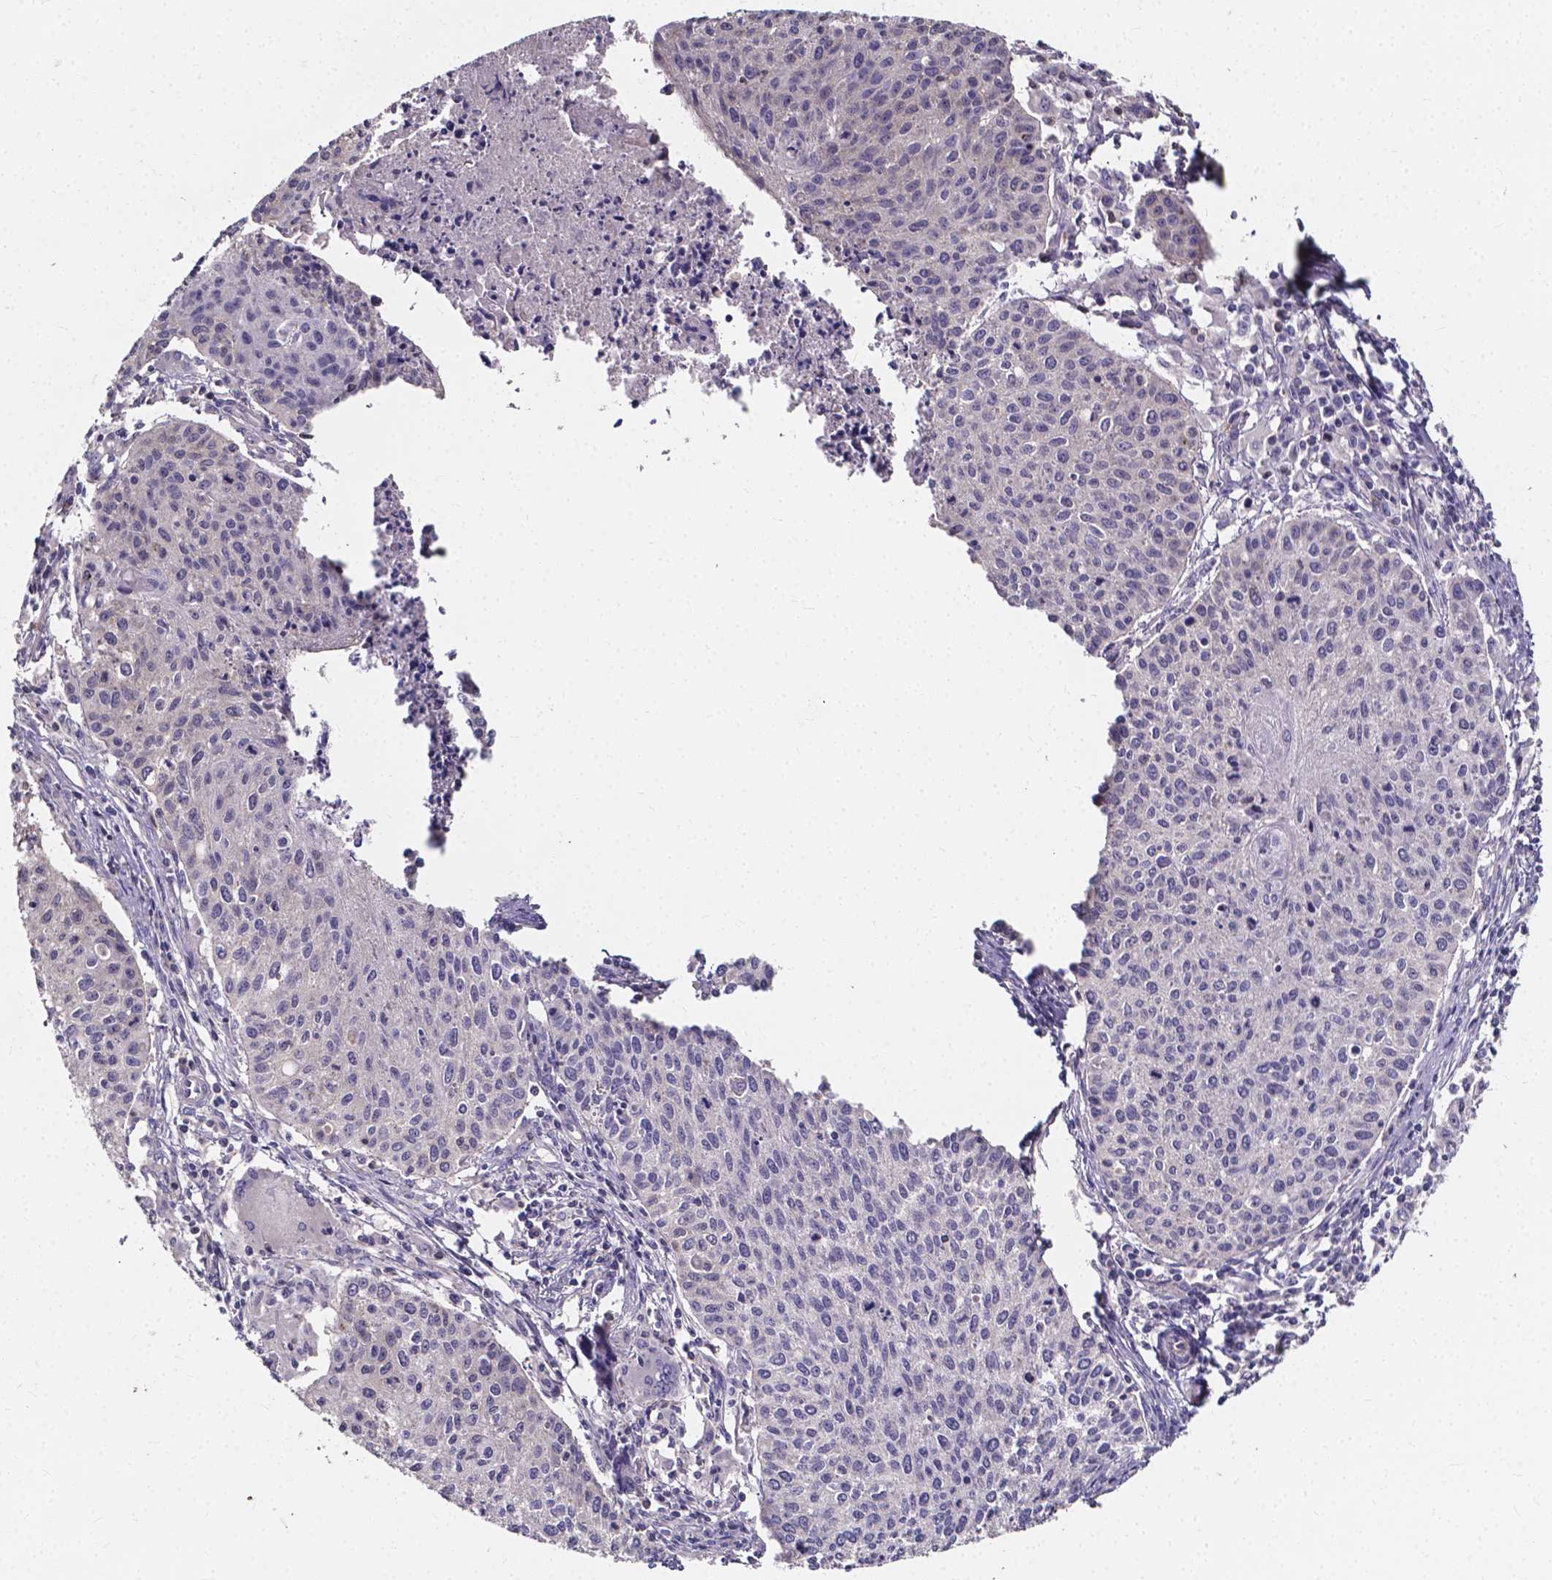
{"staining": {"intensity": "negative", "quantity": "none", "location": "none"}, "tissue": "cervical cancer", "cell_type": "Tumor cells", "image_type": "cancer", "snomed": [{"axis": "morphology", "description": "Squamous cell carcinoma, NOS"}, {"axis": "topography", "description": "Cervix"}], "caption": "Histopathology image shows no significant protein expression in tumor cells of cervical cancer.", "gene": "THEMIS", "patient": {"sex": "female", "age": 38}}